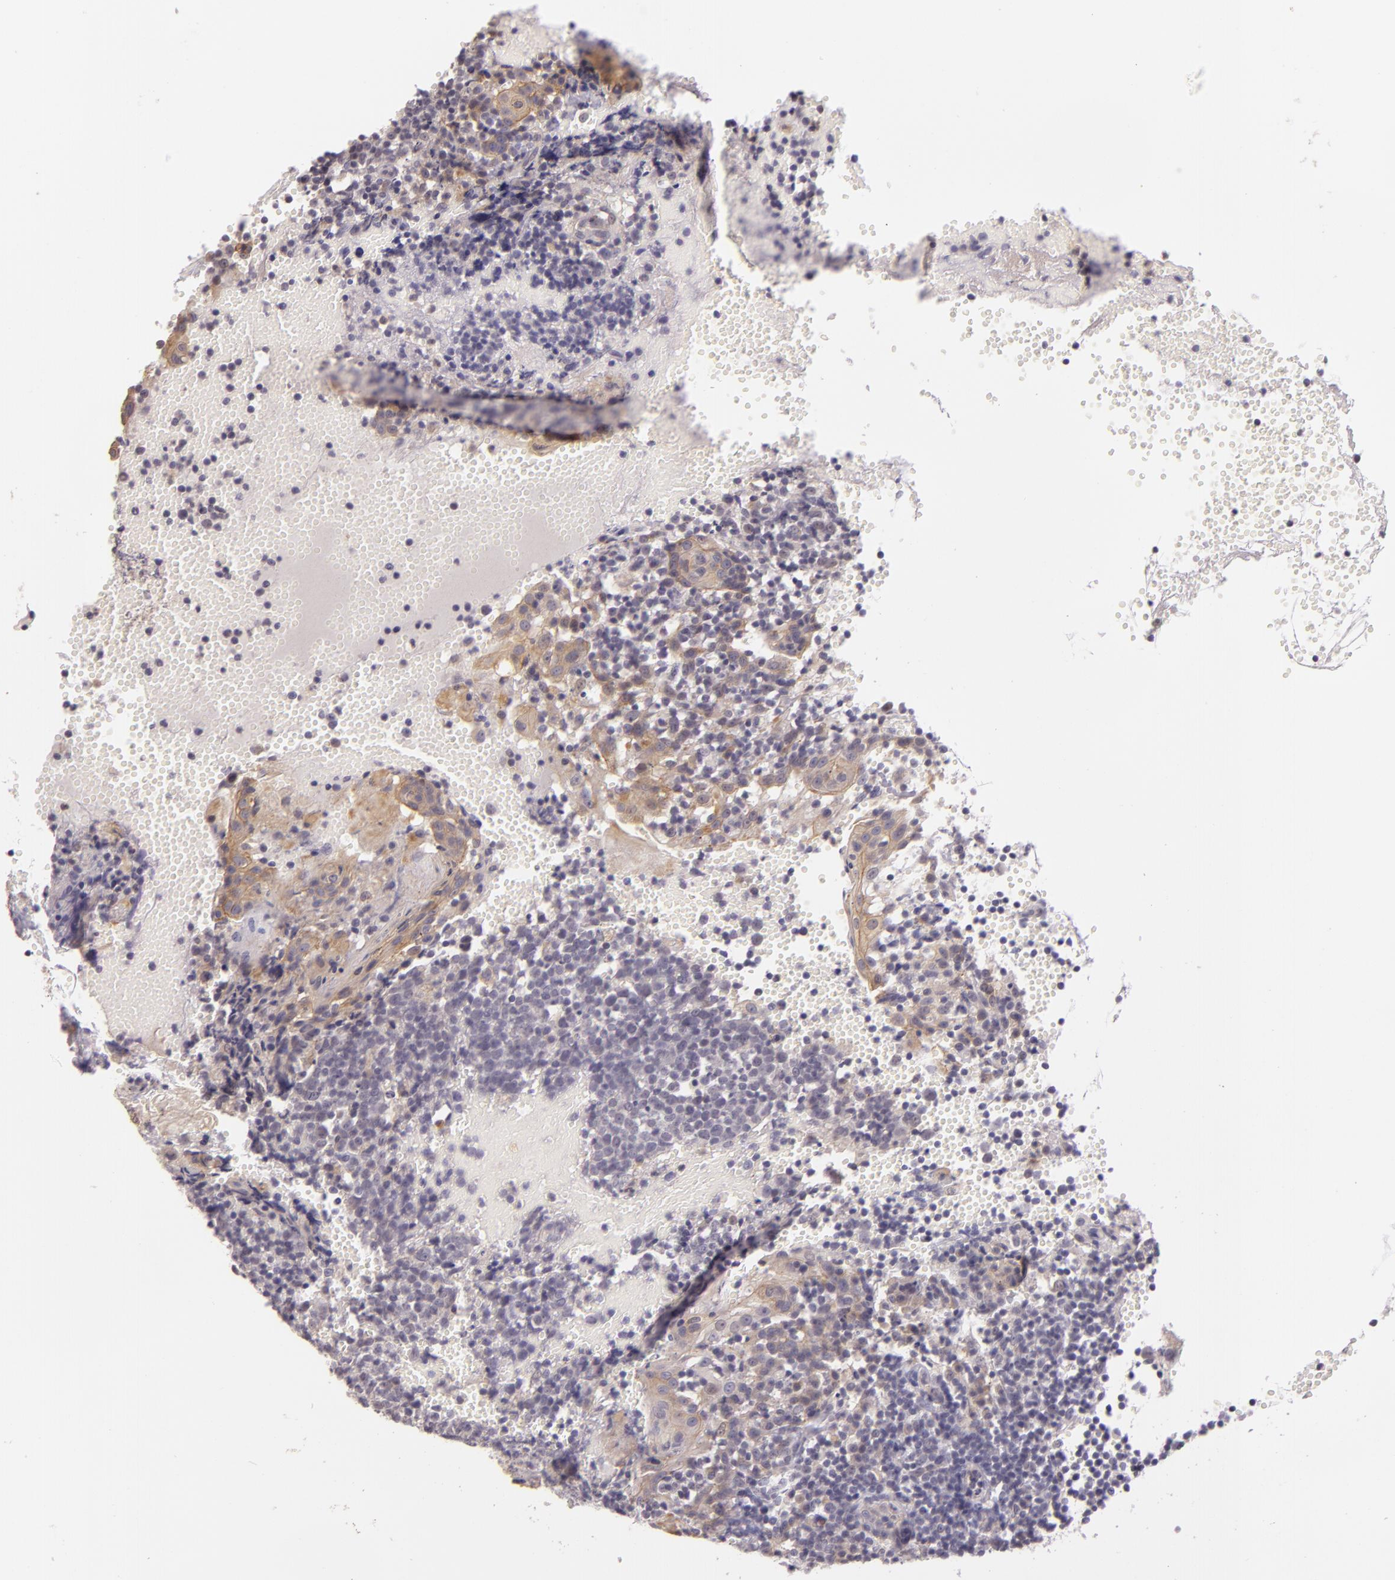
{"staining": {"intensity": "negative", "quantity": "none", "location": "none"}, "tissue": "tonsil", "cell_type": "Germinal center cells", "image_type": "normal", "snomed": [{"axis": "morphology", "description": "Normal tissue, NOS"}, {"axis": "topography", "description": "Tonsil"}], "caption": "Immunohistochemistry histopathology image of normal tonsil stained for a protein (brown), which exhibits no positivity in germinal center cells. (DAB (3,3'-diaminobenzidine) IHC, high magnification).", "gene": "ARMH4", "patient": {"sex": "female", "age": 40}}